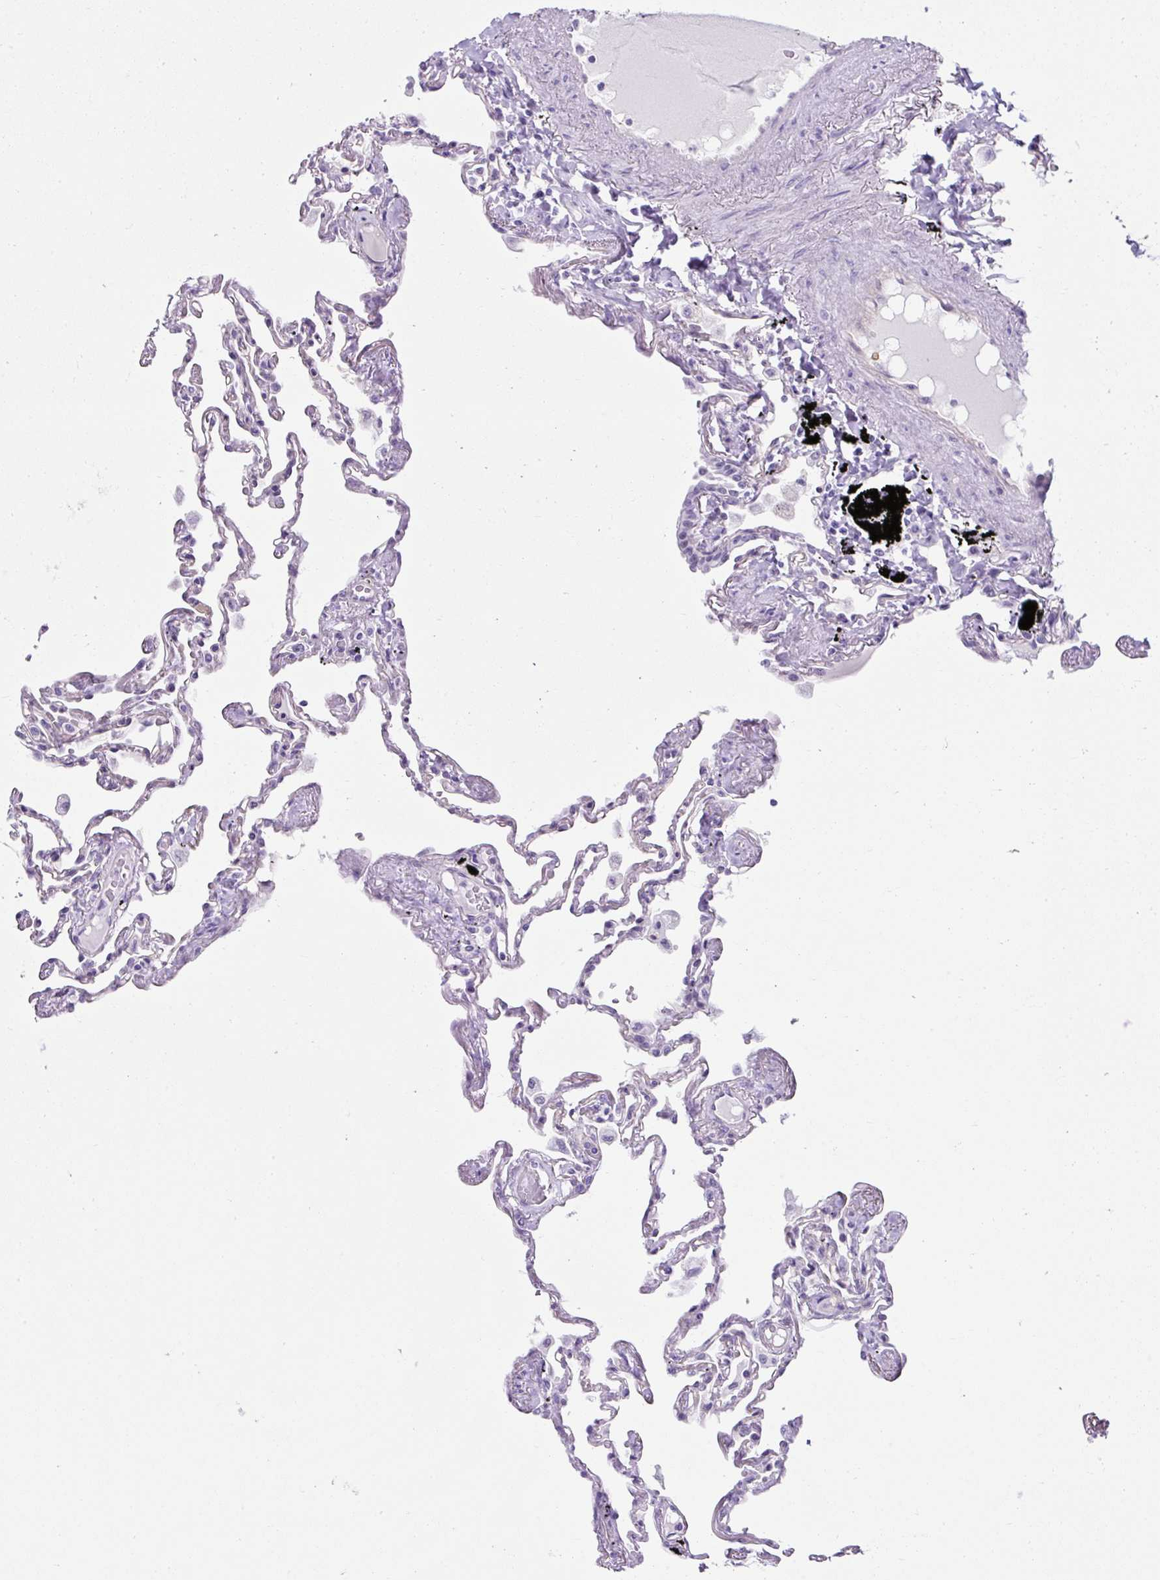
{"staining": {"intensity": "negative", "quantity": "none", "location": "none"}, "tissue": "lung", "cell_type": "Alveolar cells", "image_type": "normal", "snomed": [{"axis": "morphology", "description": "Normal tissue, NOS"}, {"axis": "topography", "description": "Lung"}], "caption": "Immunohistochemical staining of benign human lung exhibits no significant positivity in alveolar cells.", "gene": "KRT12", "patient": {"sex": "female", "age": 67}}